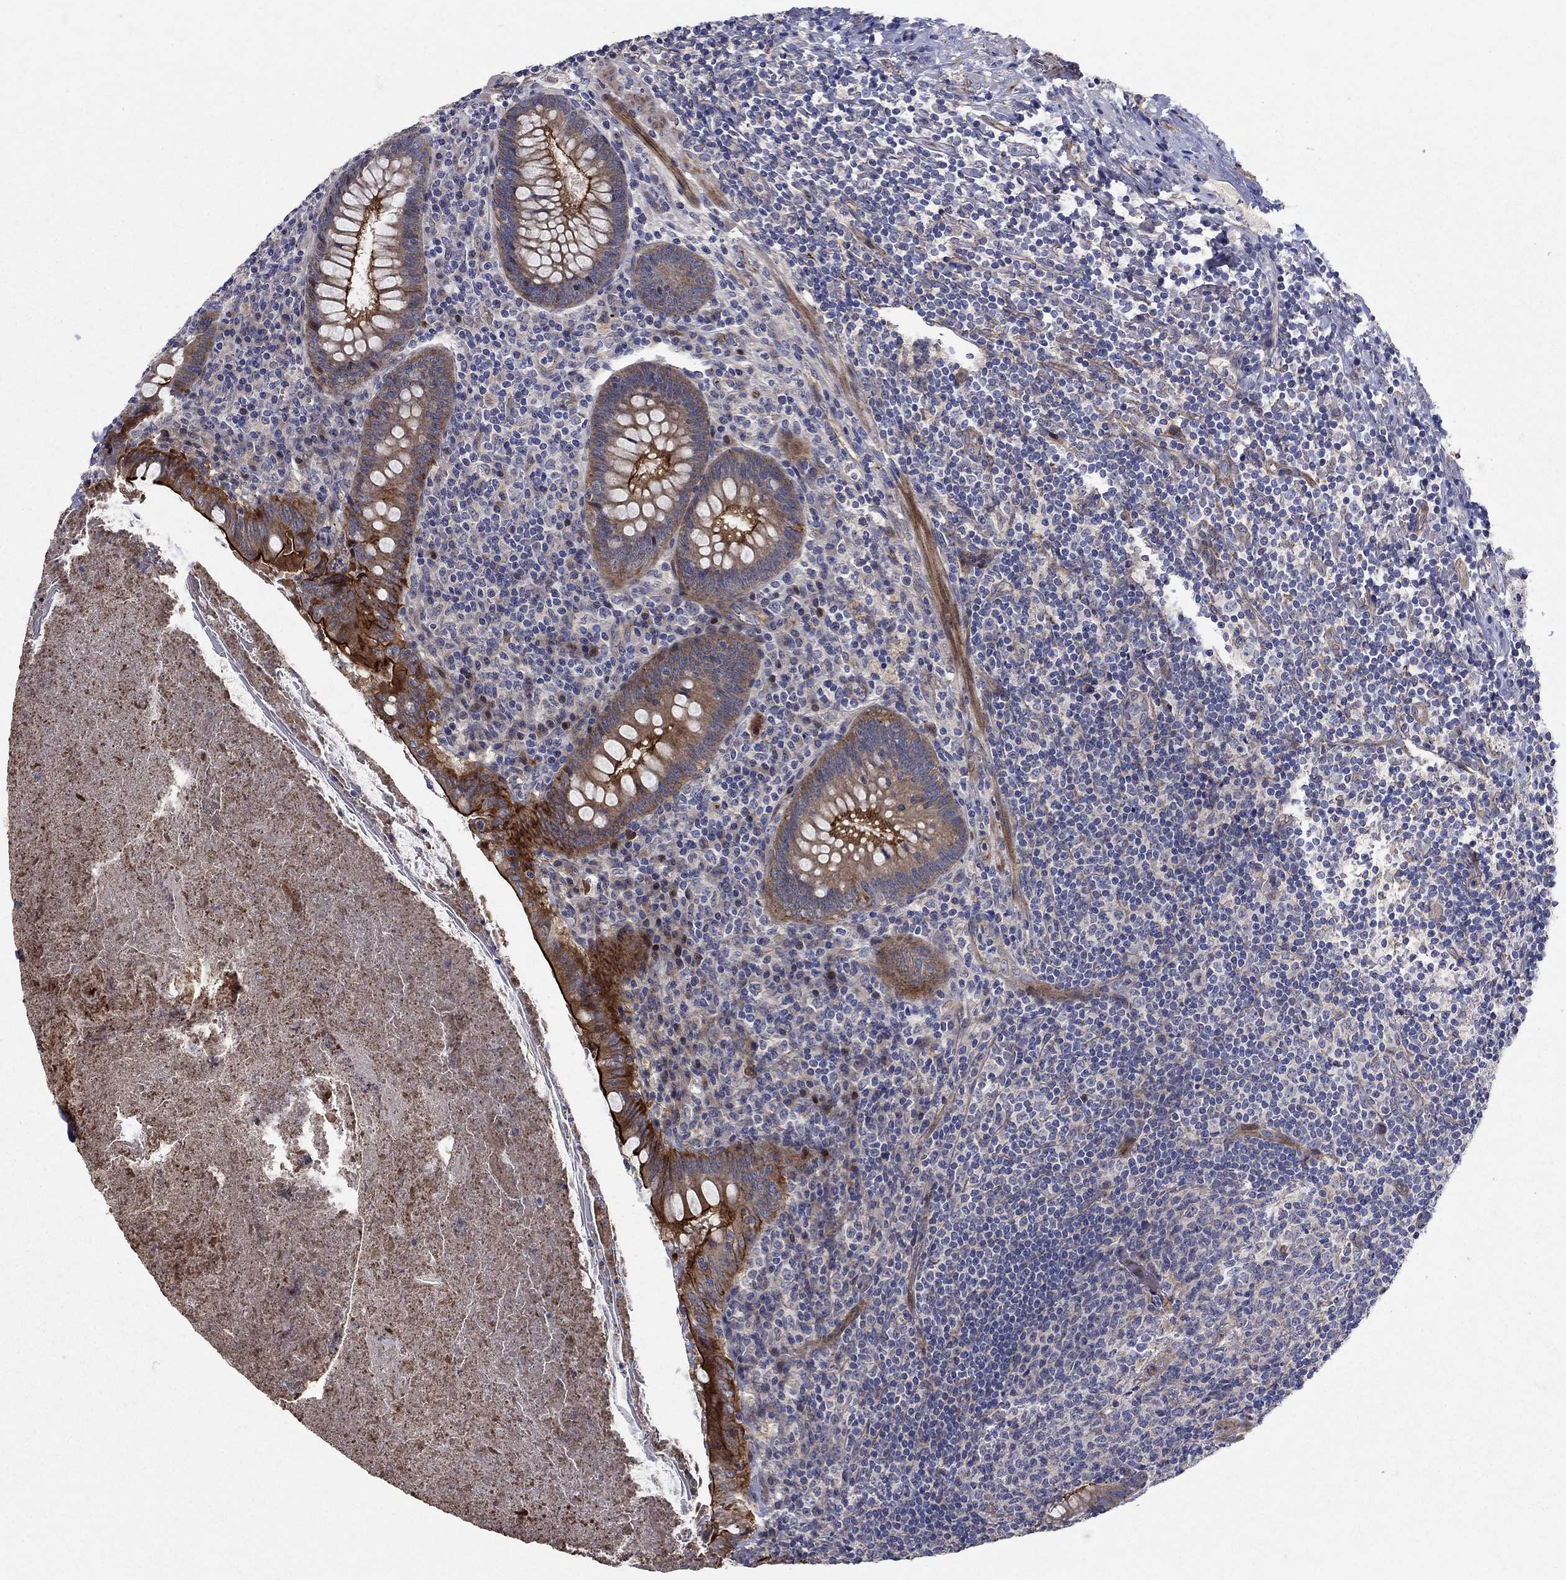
{"staining": {"intensity": "strong", "quantity": ">75%", "location": "cytoplasmic/membranous"}, "tissue": "appendix", "cell_type": "Glandular cells", "image_type": "normal", "snomed": [{"axis": "morphology", "description": "Normal tissue, NOS"}, {"axis": "topography", "description": "Appendix"}], "caption": "Brown immunohistochemical staining in benign human appendix displays strong cytoplasmic/membranous positivity in about >75% of glandular cells. The staining was performed using DAB (3,3'-diaminobenzidine), with brown indicating positive protein expression. Nuclei are stained blue with hematoxylin.", "gene": "SLC7A1", "patient": {"sex": "male", "age": 47}}